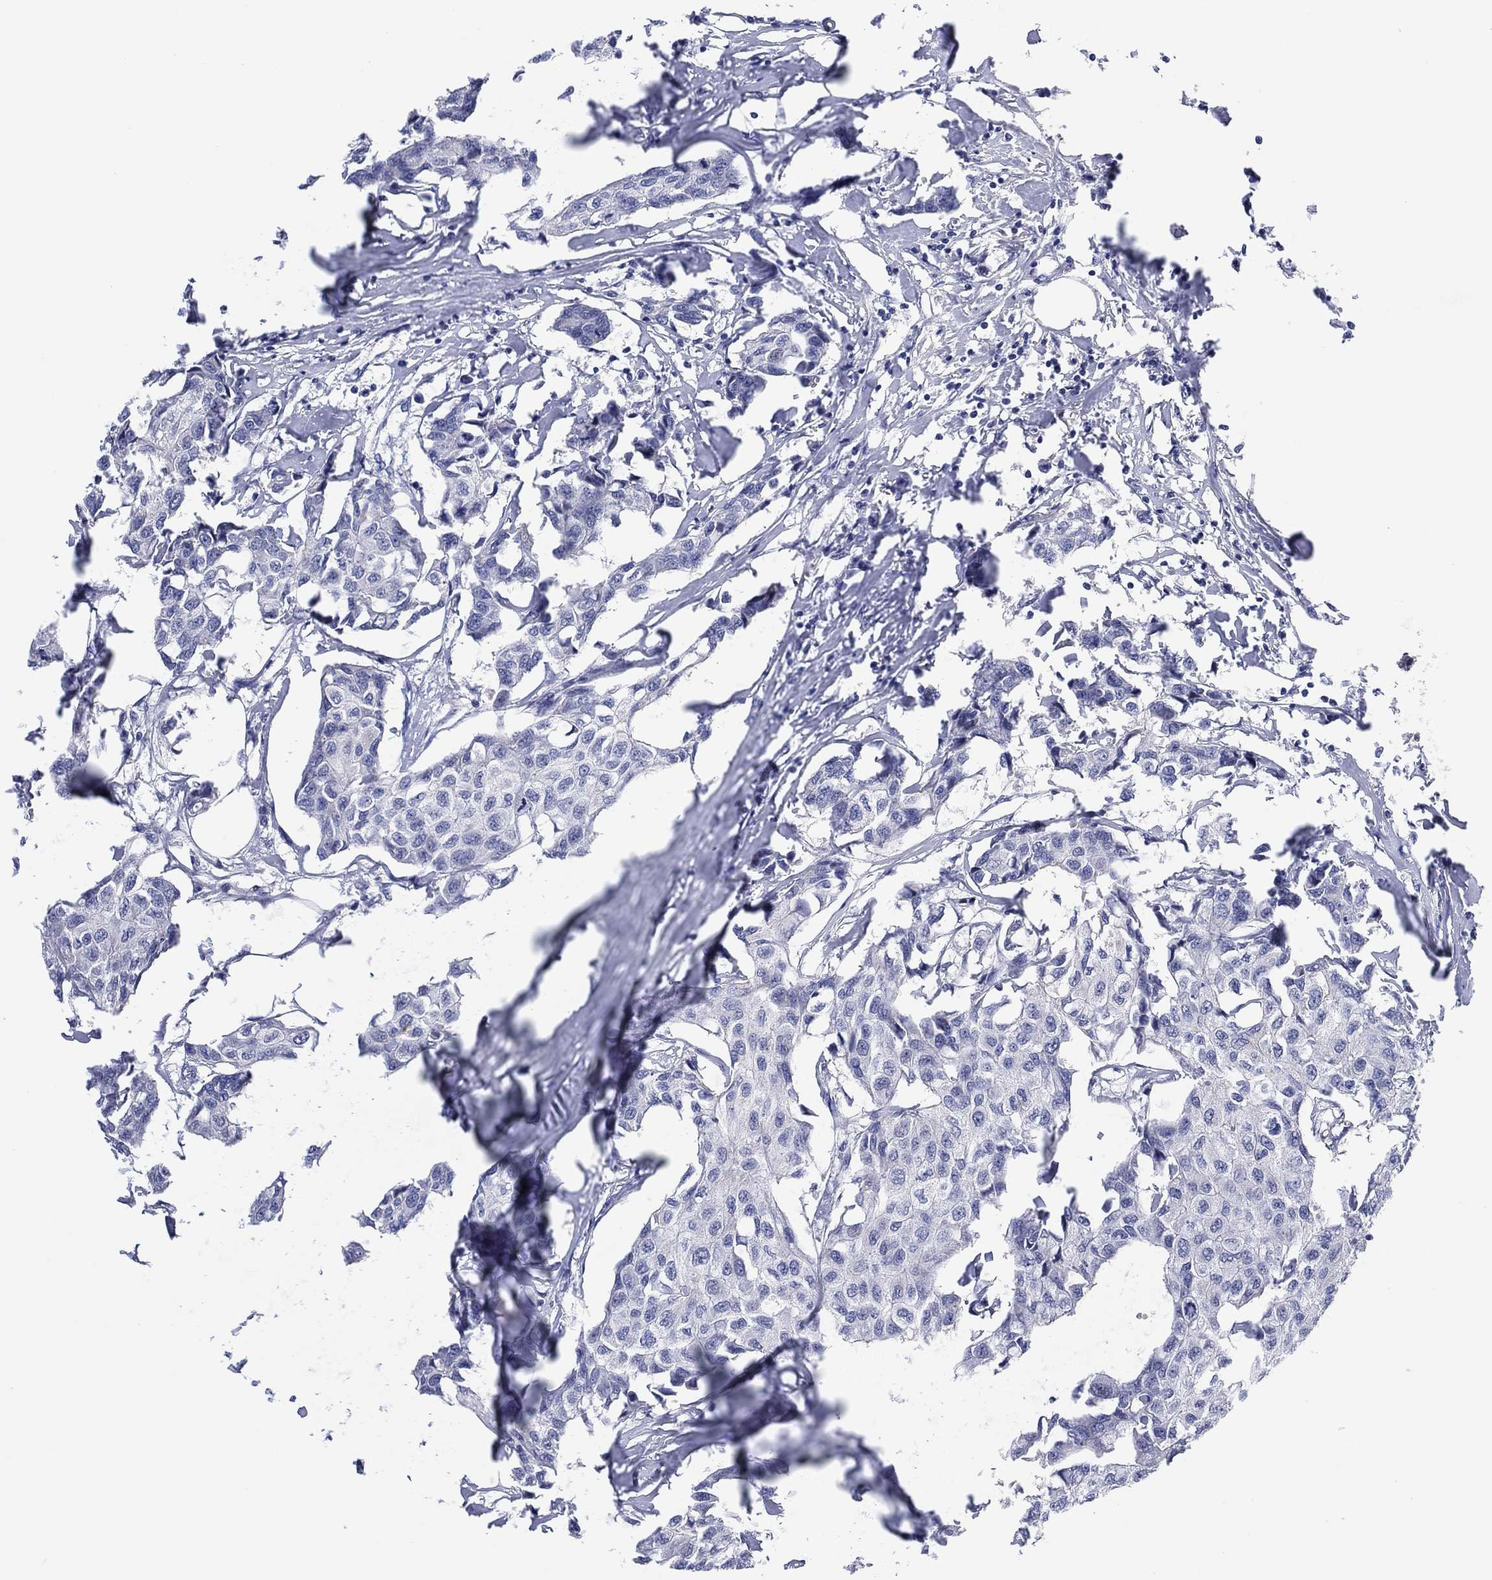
{"staining": {"intensity": "negative", "quantity": "none", "location": "none"}, "tissue": "breast cancer", "cell_type": "Tumor cells", "image_type": "cancer", "snomed": [{"axis": "morphology", "description": "Duct carcinoma"}, {"axis": "topography", "description": "Breast"}], "caption": "There is no significant staining in tumor cells of breast cancer (invasive ductal carcinoma).", "gene": "CLIP3", "patient": {"sex": "female", "age": 80}}